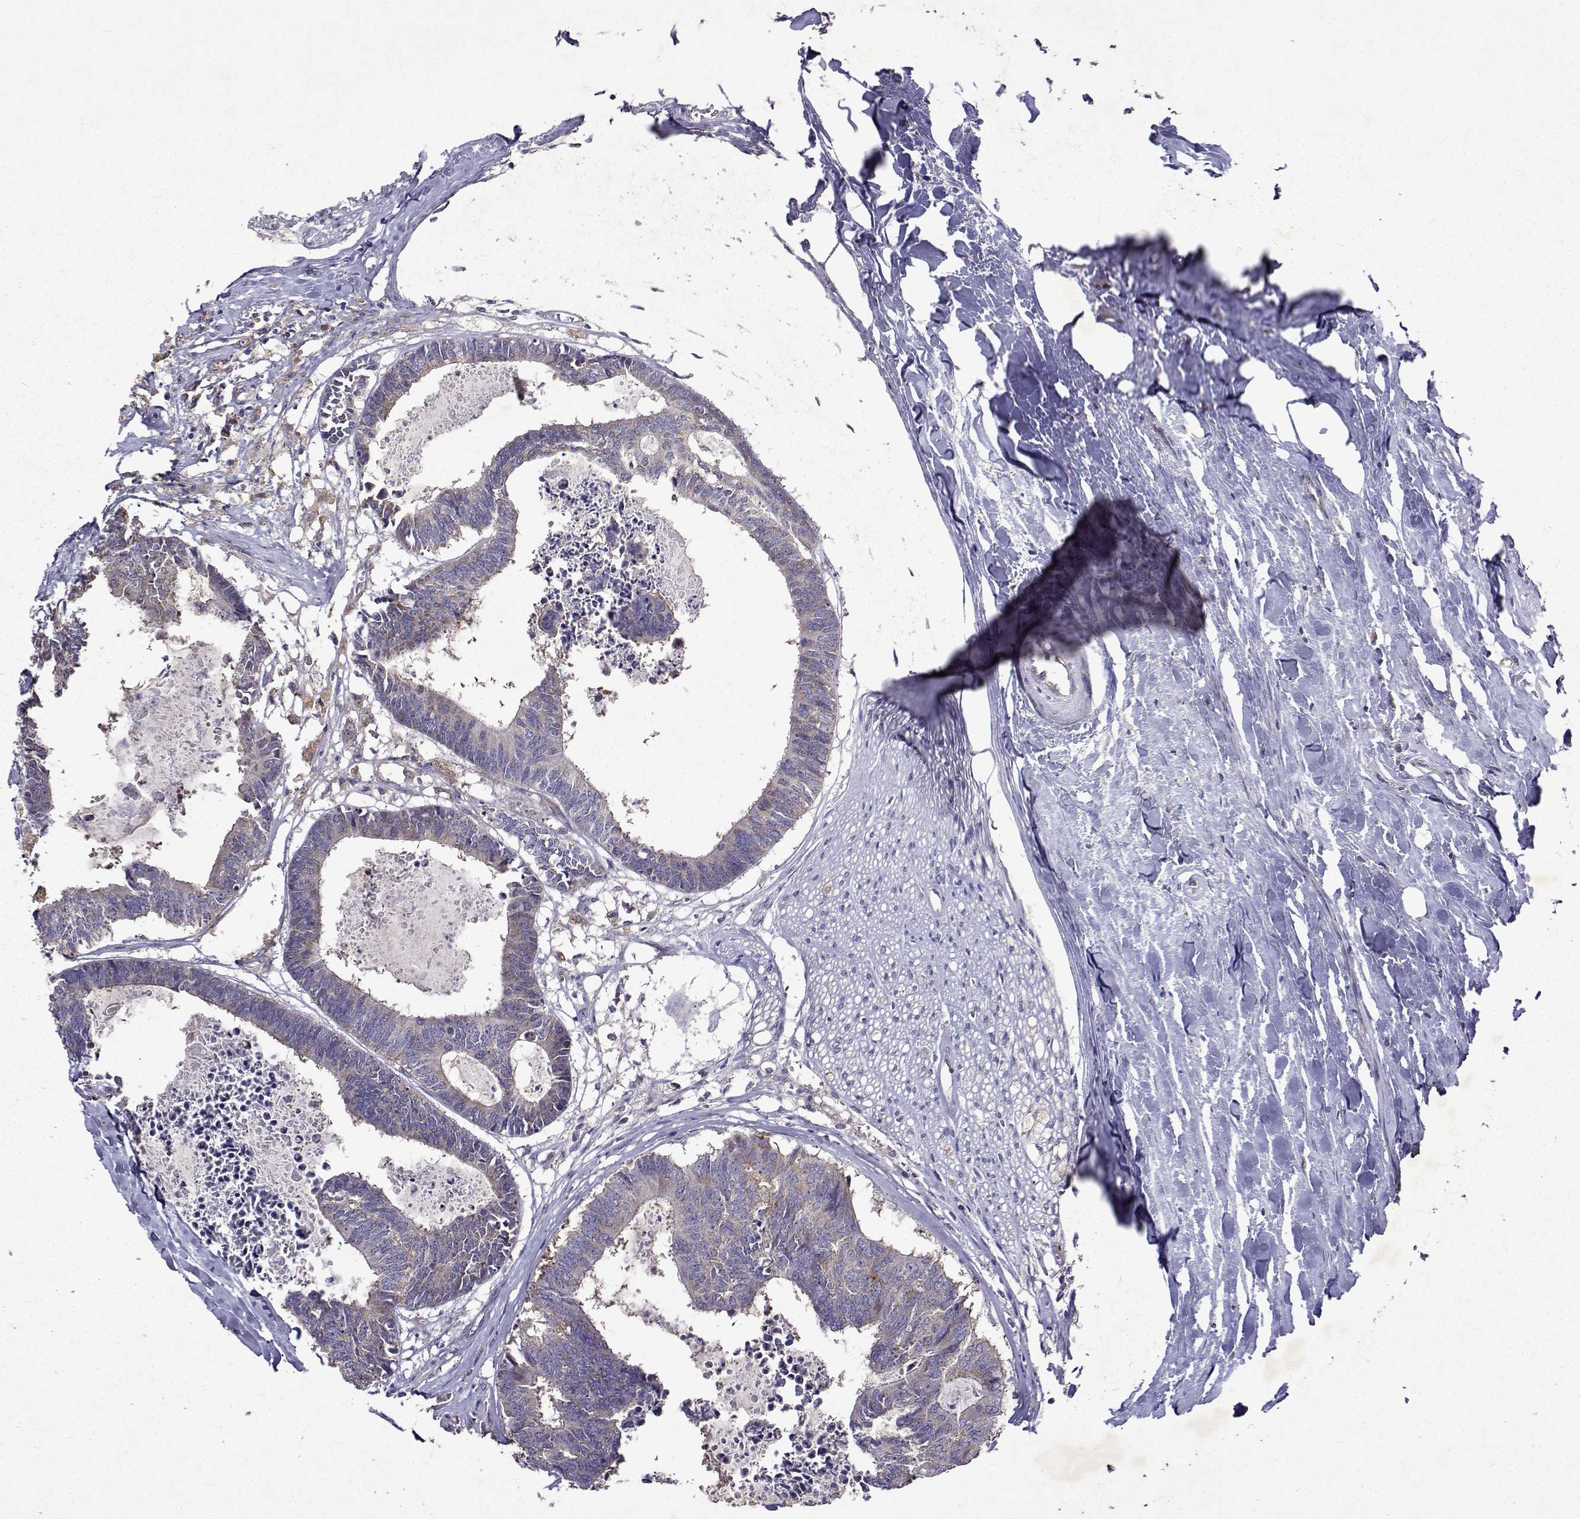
{"staining": {"intensity": "negative", "quantity": "none", "location": "none"}, "tissue": "colorectal cancer", "cell_type": "Tumor cells", "image_type": "cancer", "snomed": [{"axis": "morphology", "description": "Adenocarcinoma, NOS"}, {"axis": "topography", "description": "Colon"}, {"axis": "topography", "description": "Rectum"}], "caption": "Micrograph shows no significant protein expression in tumor cells of colorectal cancer (adenocarcinoma).", "gene": "TARBP2", "patient": {"sex": "male", "age": 57}}